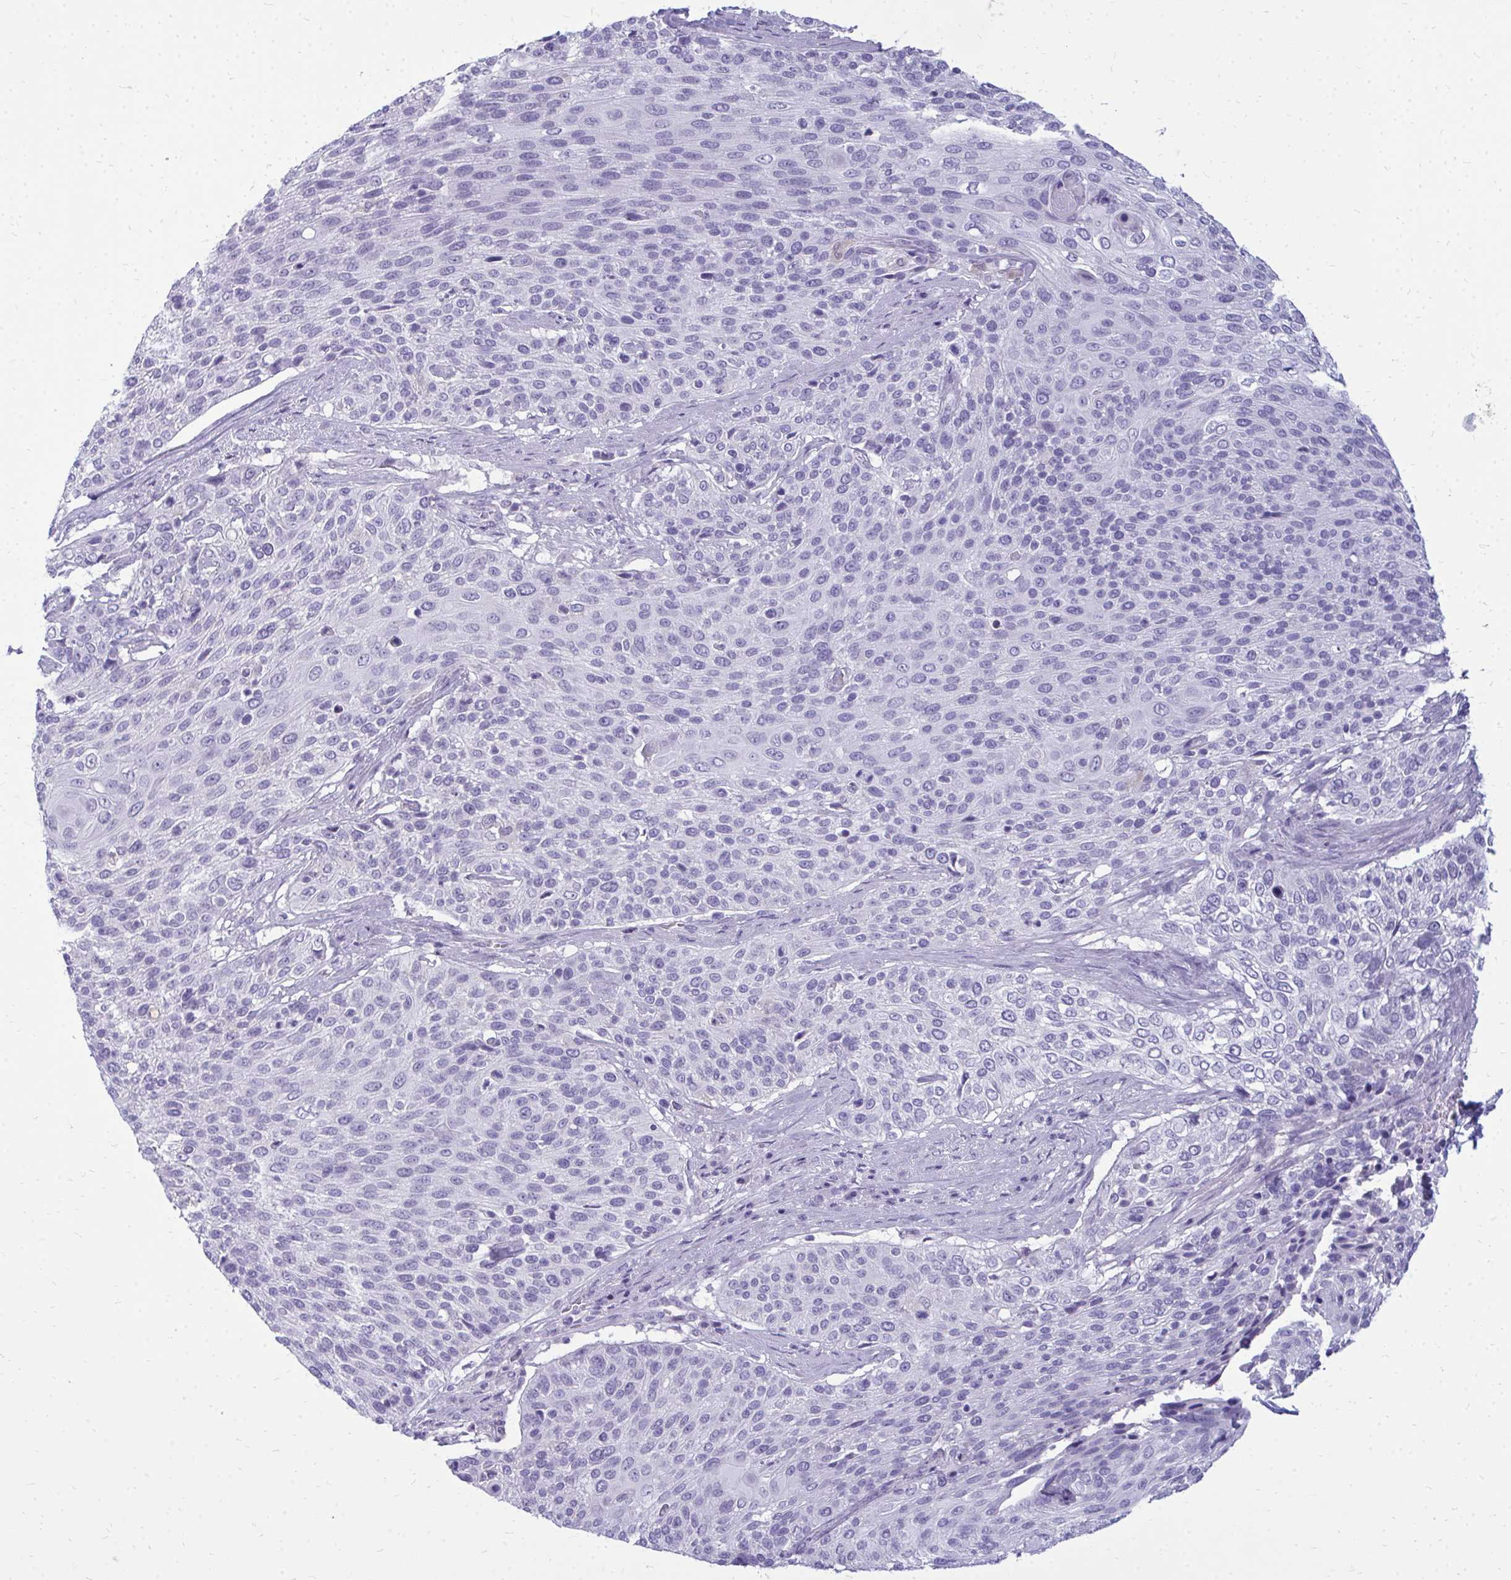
{"staining": {"intensity": "negative", "quantity": "none", "location": "none"}, "tissue": "cervical cancer", "cell_type": "Tumor cells", "image_type": "cancer", "snomed": [{"axis": "morphology", "description": "Squamous cell carcinoma, NOS"}, {"axis": "topography", "description": "Cervix"}], "caption": "Squamous cell carcinoma (cervical) was stained to show a protein in brown. There is no significant staining in tumor cells.", "gene": "FABP3", "patient": {"sex": "female", "age": 31}}